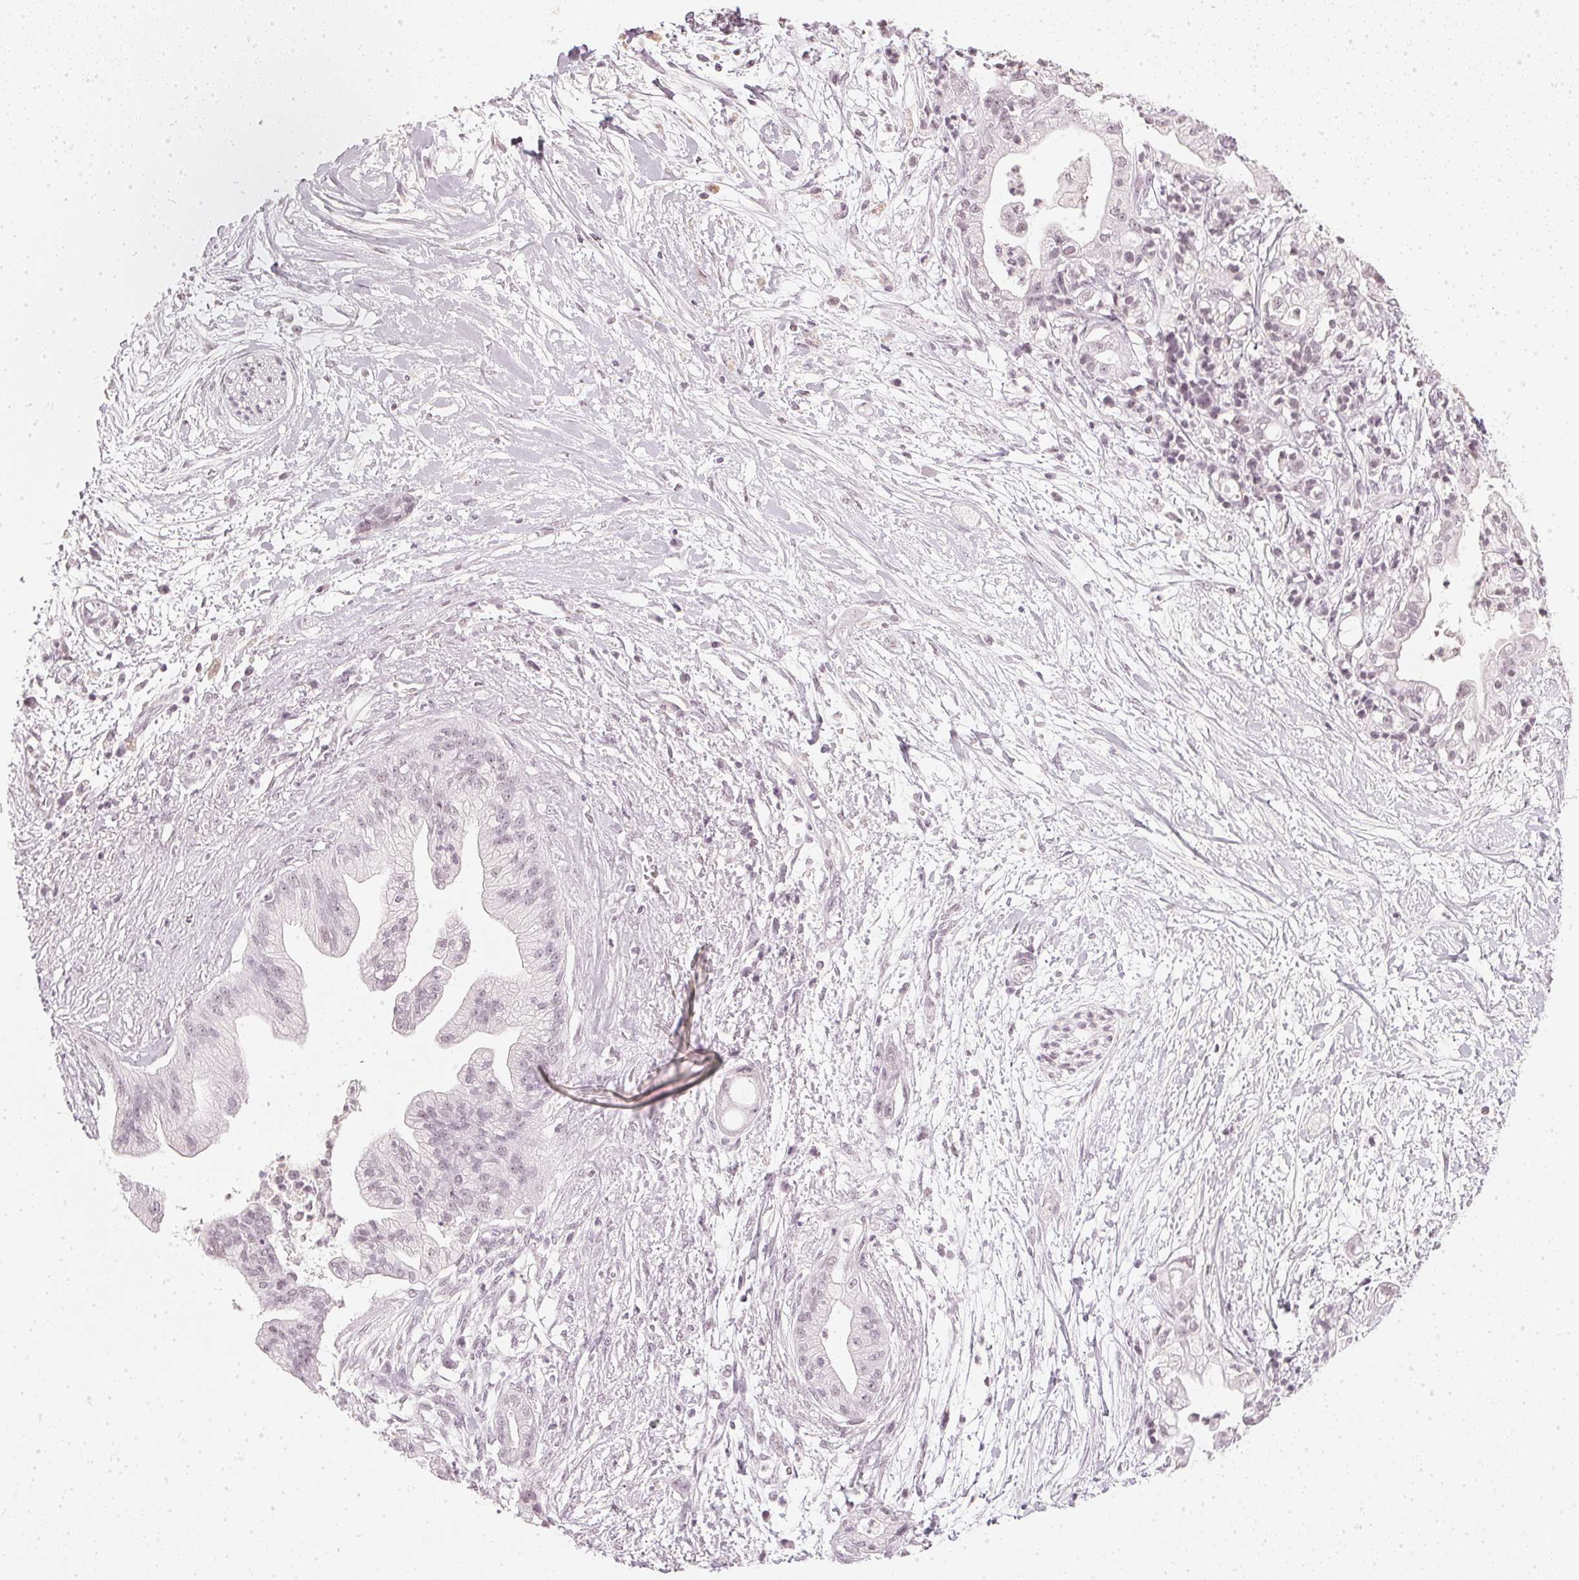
{"staining": {"intensity": "negative", "quantity": "none", "location": "none"}, "tissue": "pancreatic cancer", "cell_type": "Tumor cells", "image_type": "cancer", "snomed": [{"axis": "morphology", "description": "Normal tissue, NOS"}, {"axis": "morphology", "description": "Adenocarcinoma, NOS"}, {"axis": "topography", "description": "Lymph node"}, {"axis": "topography", "description": "Pancreas"}], "caption": "High magnification brightfield microscopy of pancreatic cancer stained with DAB (3,3'-diaminobenzidine) (brown) and counterstained with hematoxylin (blue): tumor cells show no significant expression.", "gene": "DNAJC6", "patient": {"sex": "female", "age": 58}}